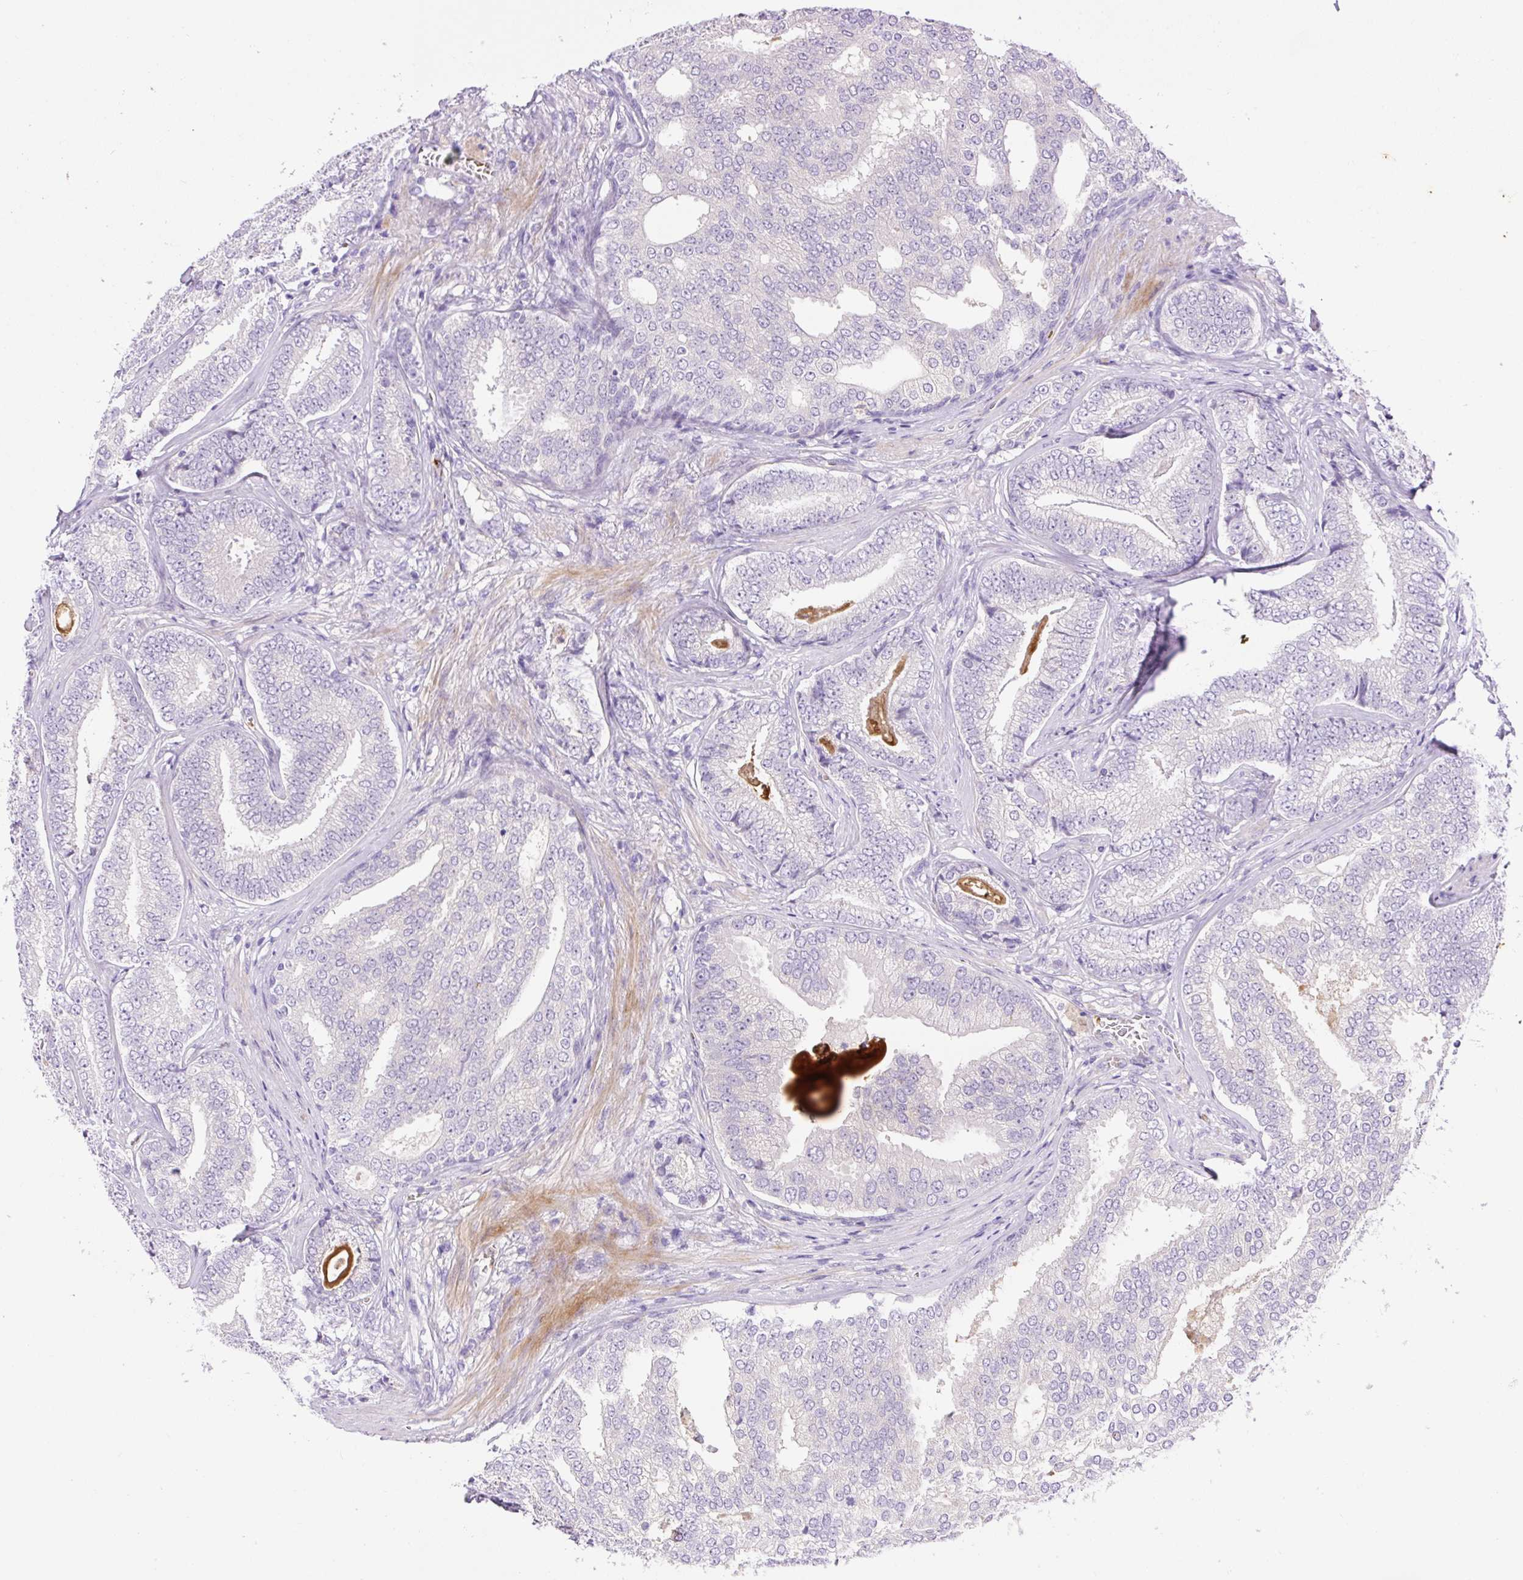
{"staining": {"intensity": "negative", "quantity": "none", "location": "none"}, "tissue": "prostate cancer", "cell_type": "Tumor cells", "image_type": "cancer", "snomed": [{"axis": "morphology", "description": "Adenocarcinoma, Low grade"}, {"axis": "topography", "description": "Prostate"}], "caption": "This is an immunohistochemistry micrograph of adenocarcinoma (low-grade) (prostate). There is no expression in tumor cells.", "gene": "LHFPL5", "patient": {"sex": "male", "age": 63}}